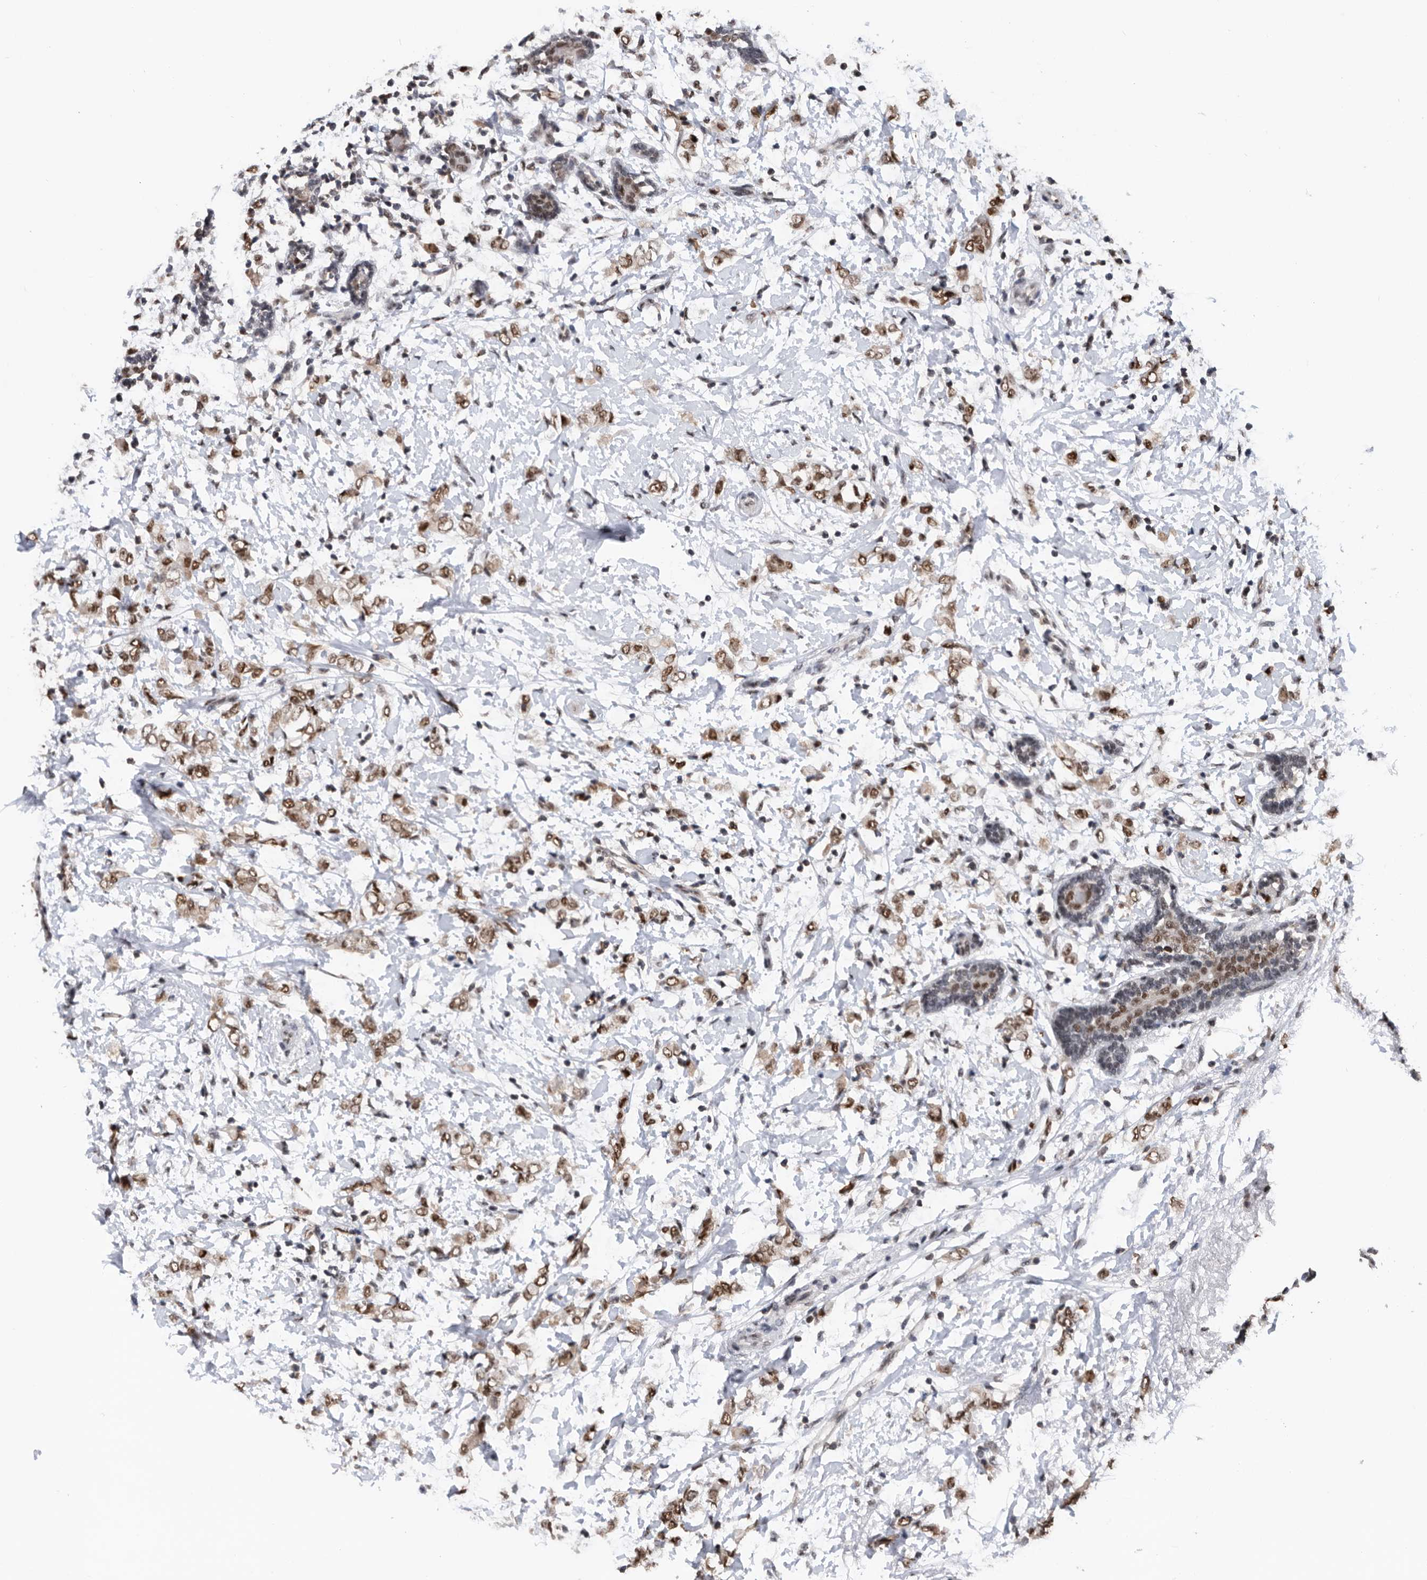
{"staining": {"intensity": "moderate", "quantity": ">75%", "location": "nuclear"}, "tissue": "breast cancer", "cell_type": "Tumor cells", "image_type": "cancer", "snomed": [{"axis": "morphology", "description": "Normal tissue, NOS"}, {"axis": "morphology", "description": "Lobular carcinoma"}, {"axis": "topography", "description": "Breast"}], "caption": "Immunohistochemistry (IHC) of breast cancer (lobular carcinoma) reveals medium levels of moderate nuclear staining in about >75% of tumor cells.", "gene": "ZNF260", "patient": {"sex": "female", "age": 47}}